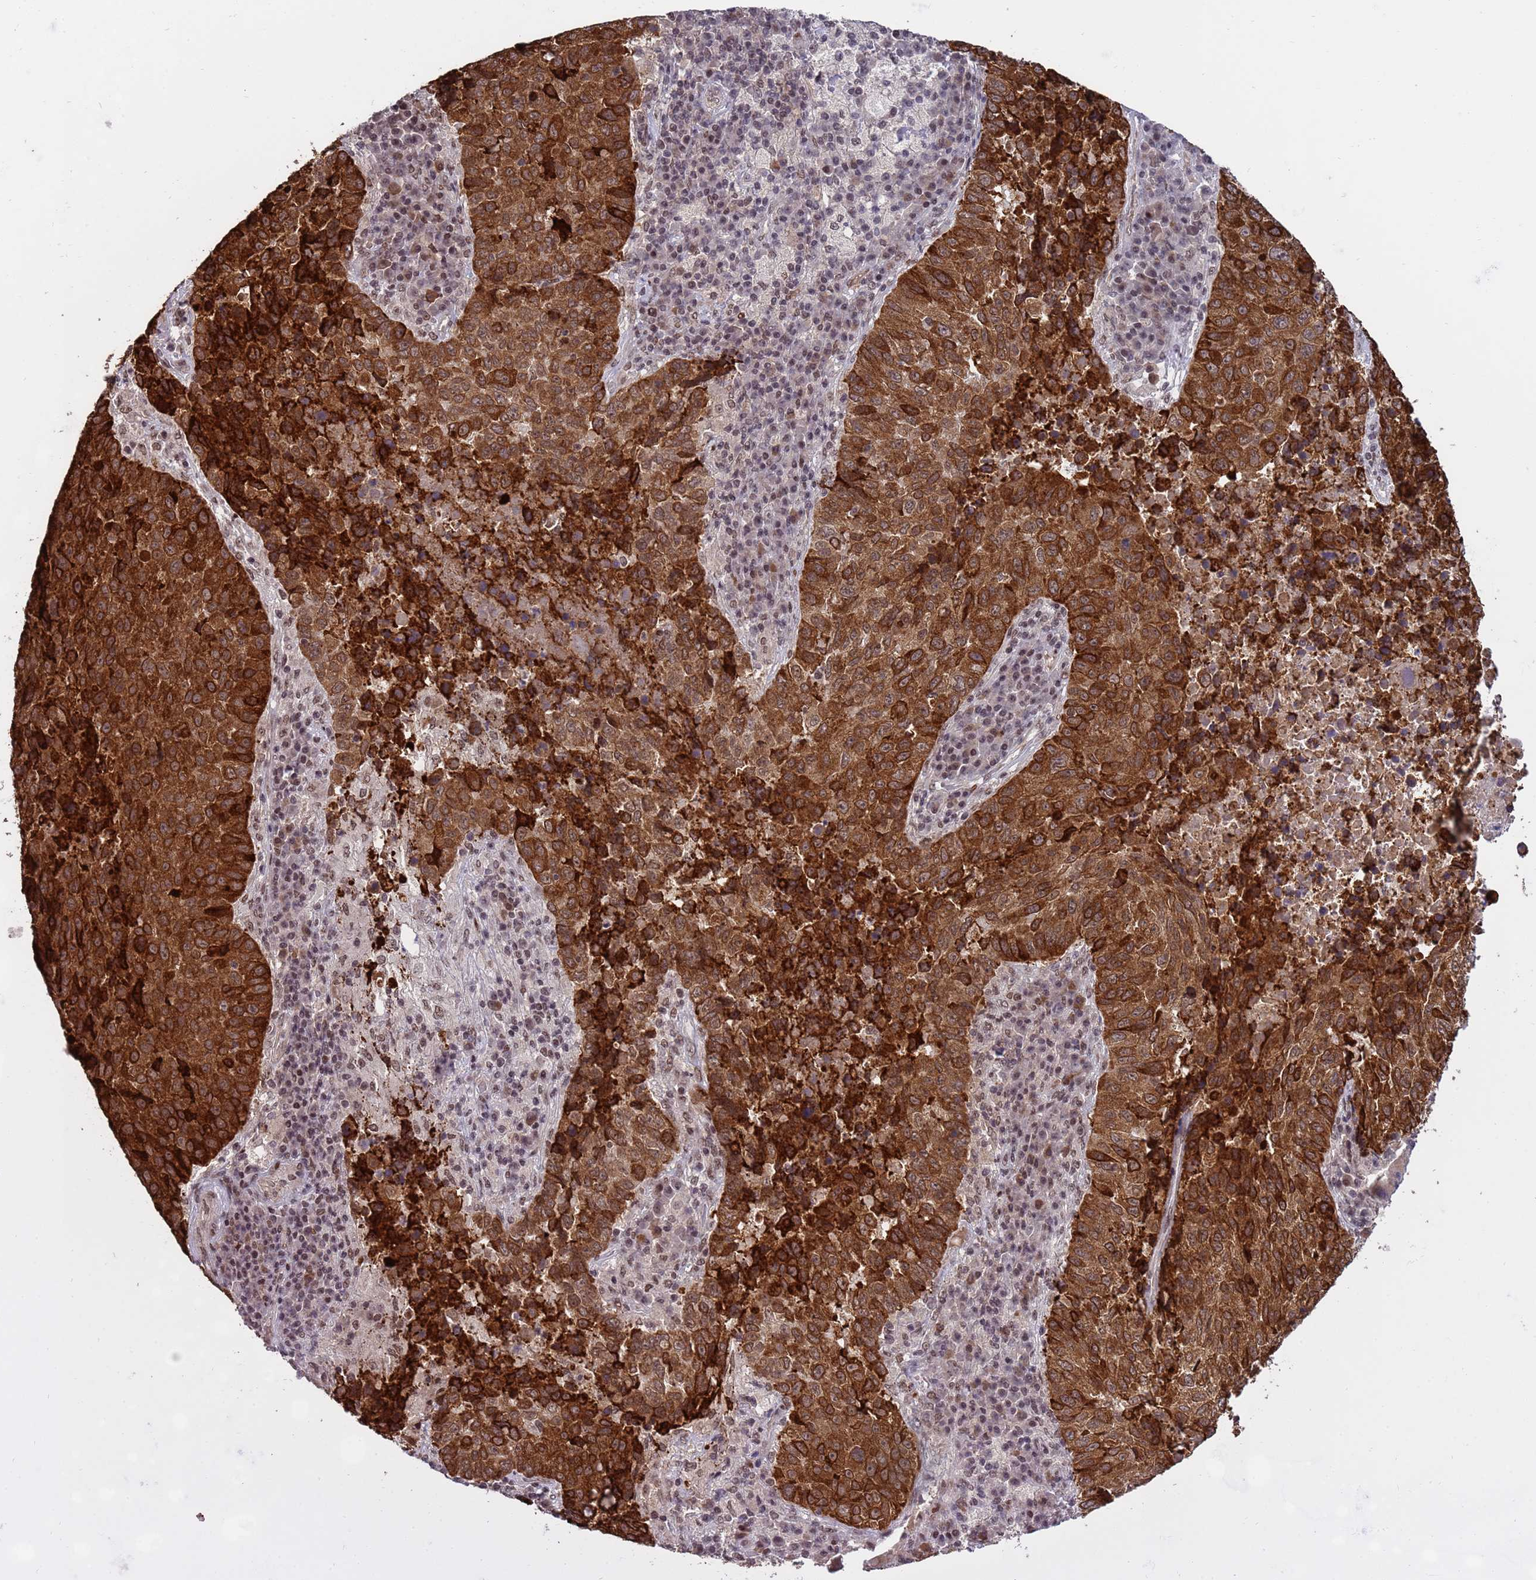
{"staining": {"intensity": "strong", "quantity": ">75%", "location": "cytoplasmic/membranous,nuclear"}, "tissue": "lung cancer", "cell_type": "Tumor cells", "image_type": "cancer", "snomed": [{"axis": "morphology", "description": "Squamous cell carcinoma, NOS"}, {"axis": "topography", "description": "Lung"}], "caption": "Strong cytoplasmic/membranous and nuclear expression is appreciated in approximately >75% of tumor cells in lung squamous cell carcinoma. The staining was performed using DAB, with brown indicating positive protein expression. Nuclei are stained blue with hematoxylin.", "gene": "PPM1H", "patient": {"sex": "male", "age": 73}}